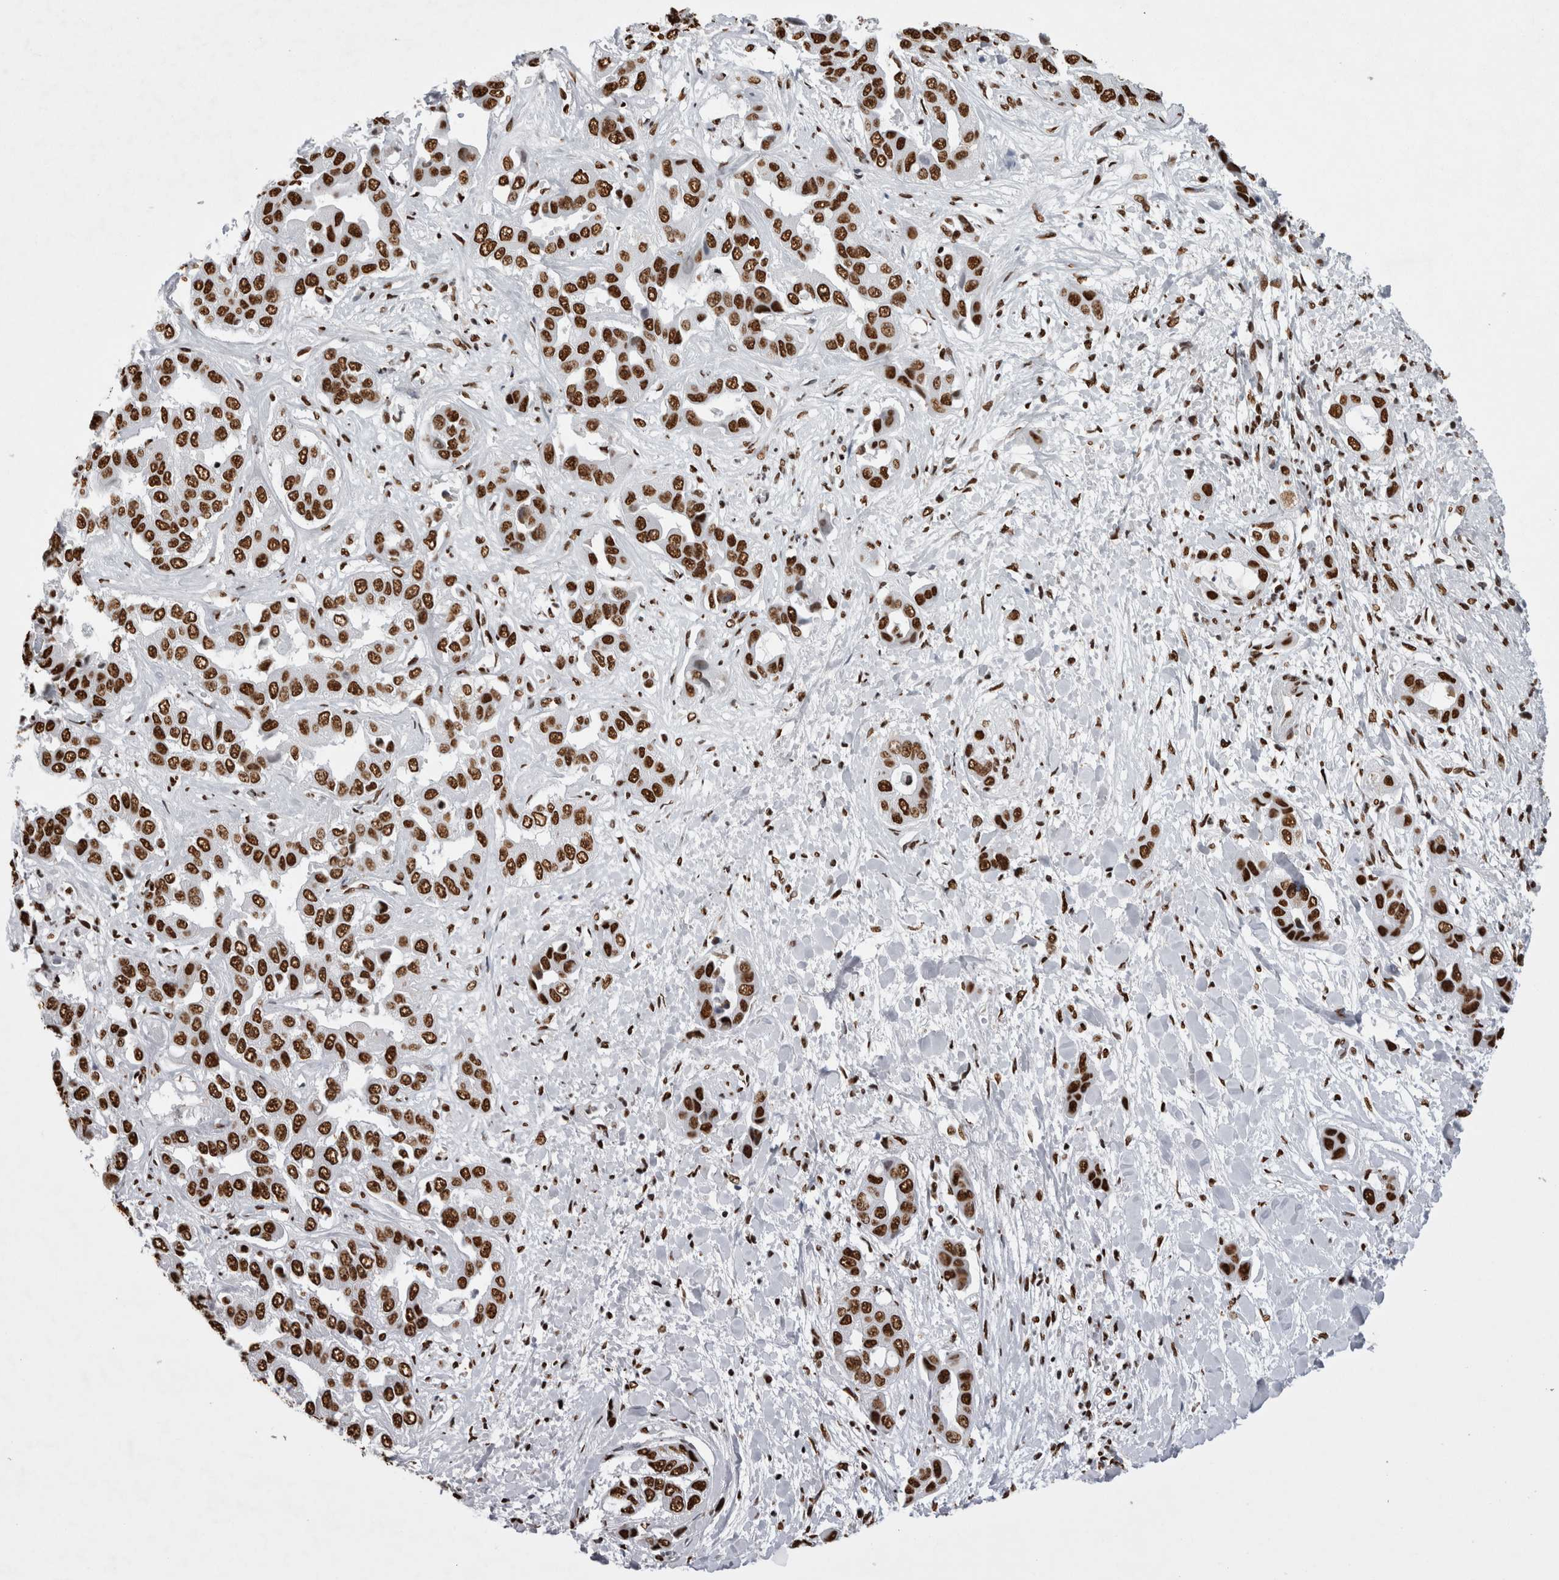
{"staining": {"intensity": "strong", "quantity": ">75%", "location": "nuclear"}, "tissue": "liver cancer", "cell_type": "Tumor cells", "image_type": "cancer", "snomed": [{"axis": "morphology", "description": "Cholangiocarcinoma"}, {"axis": "topography", "description": "Liver"}], "caption": "Immunohistochemistry (IHC) of liver cholangiocarcinoma displays high levels of strong nuclear staining in approximately >75% of tumor cells.", "gene": "ALPK3", "patient": {"sex": "female", "age": 52}}